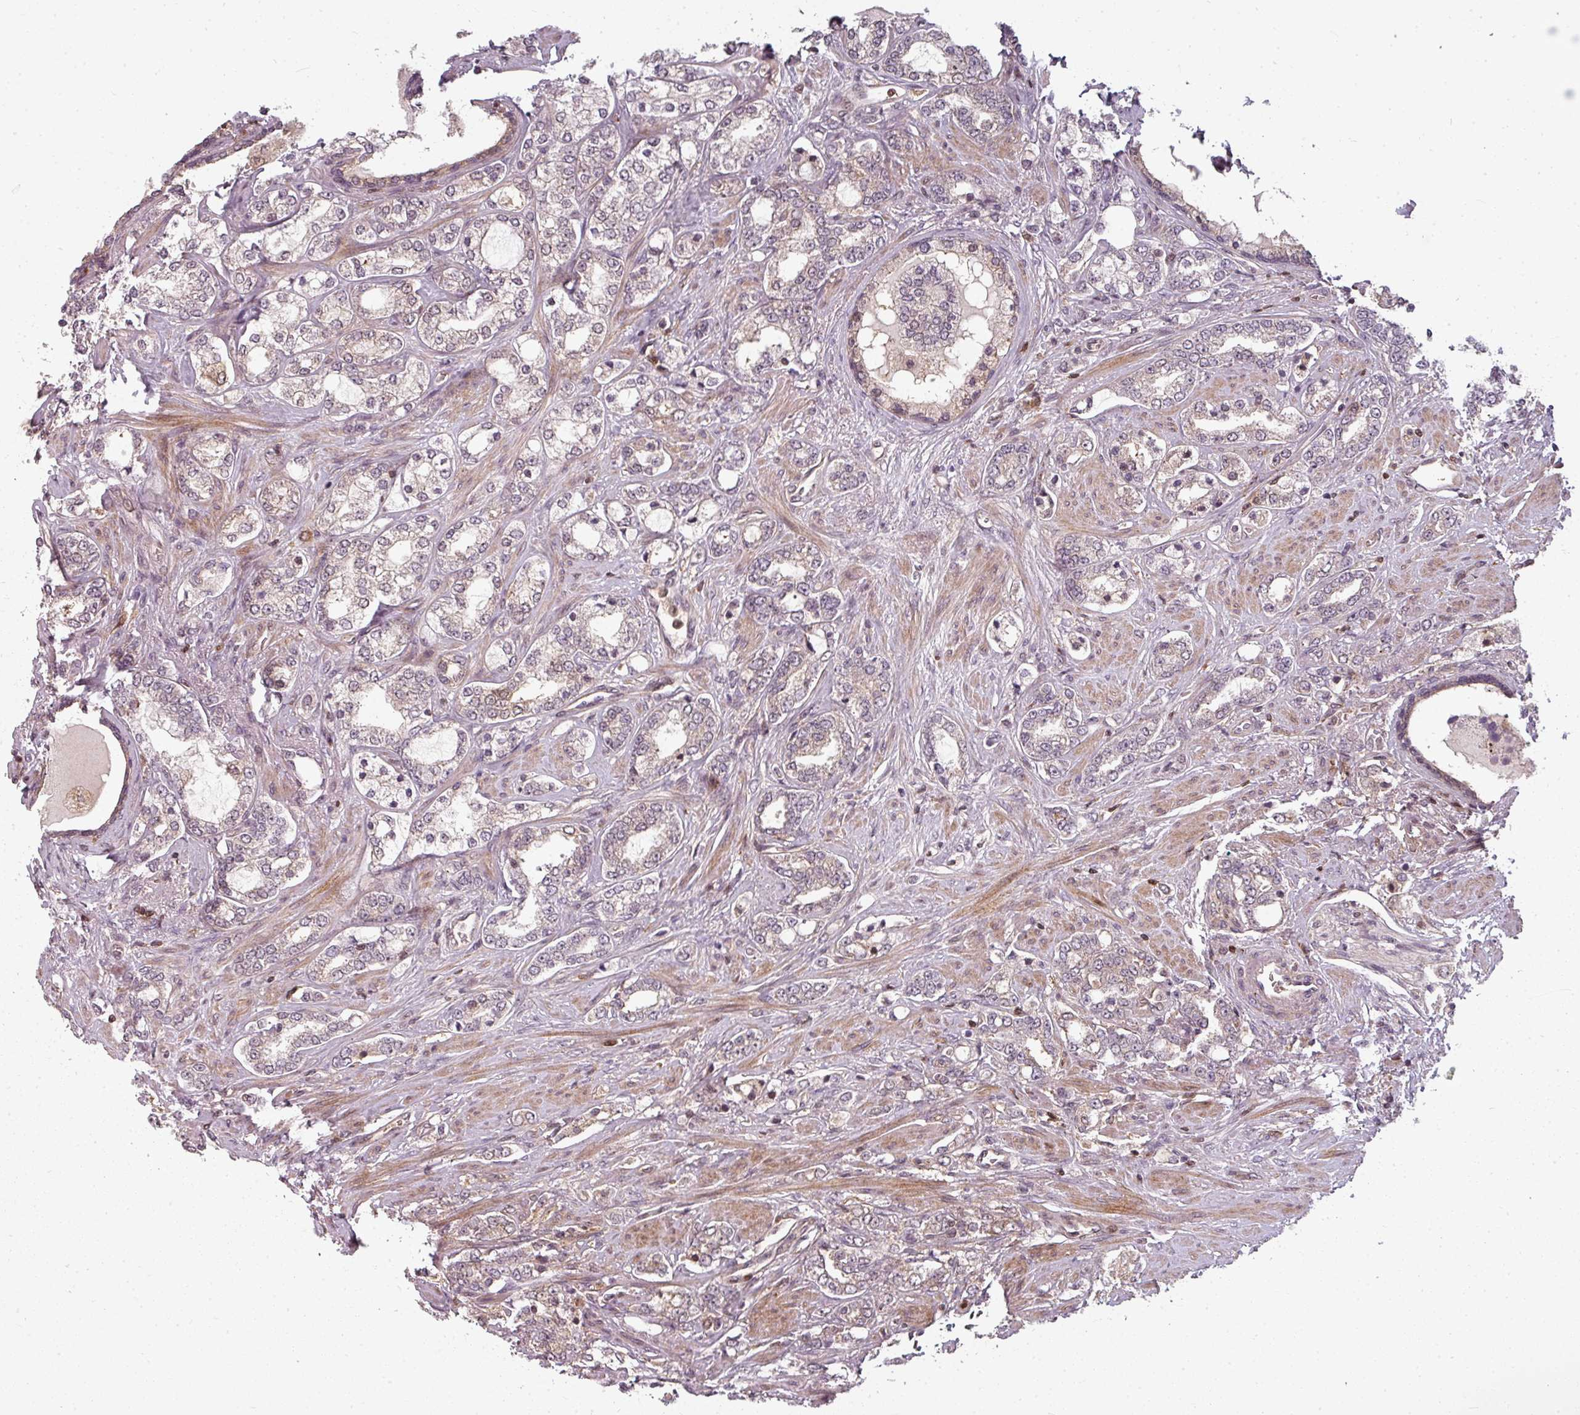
{"staining": {"intensity": "negative", "quantity": "none", "location": "none"}, "tissue": "prostate cancer", "cell_type": "Tumor cells", "image_type": "cancer", "snomed": [{"axis": "morphology", "description": "Adenocarcinoma, High grade"}, {"axis": "topography", "description": "Prostate"}], "caption": "Immunohistochemical staining of high-grade adenocarcinoma (prostate) shows no significant positivity in tumor cells.", "gene": "CLIC1", "patient": {"sex": "male", "age": 64}}